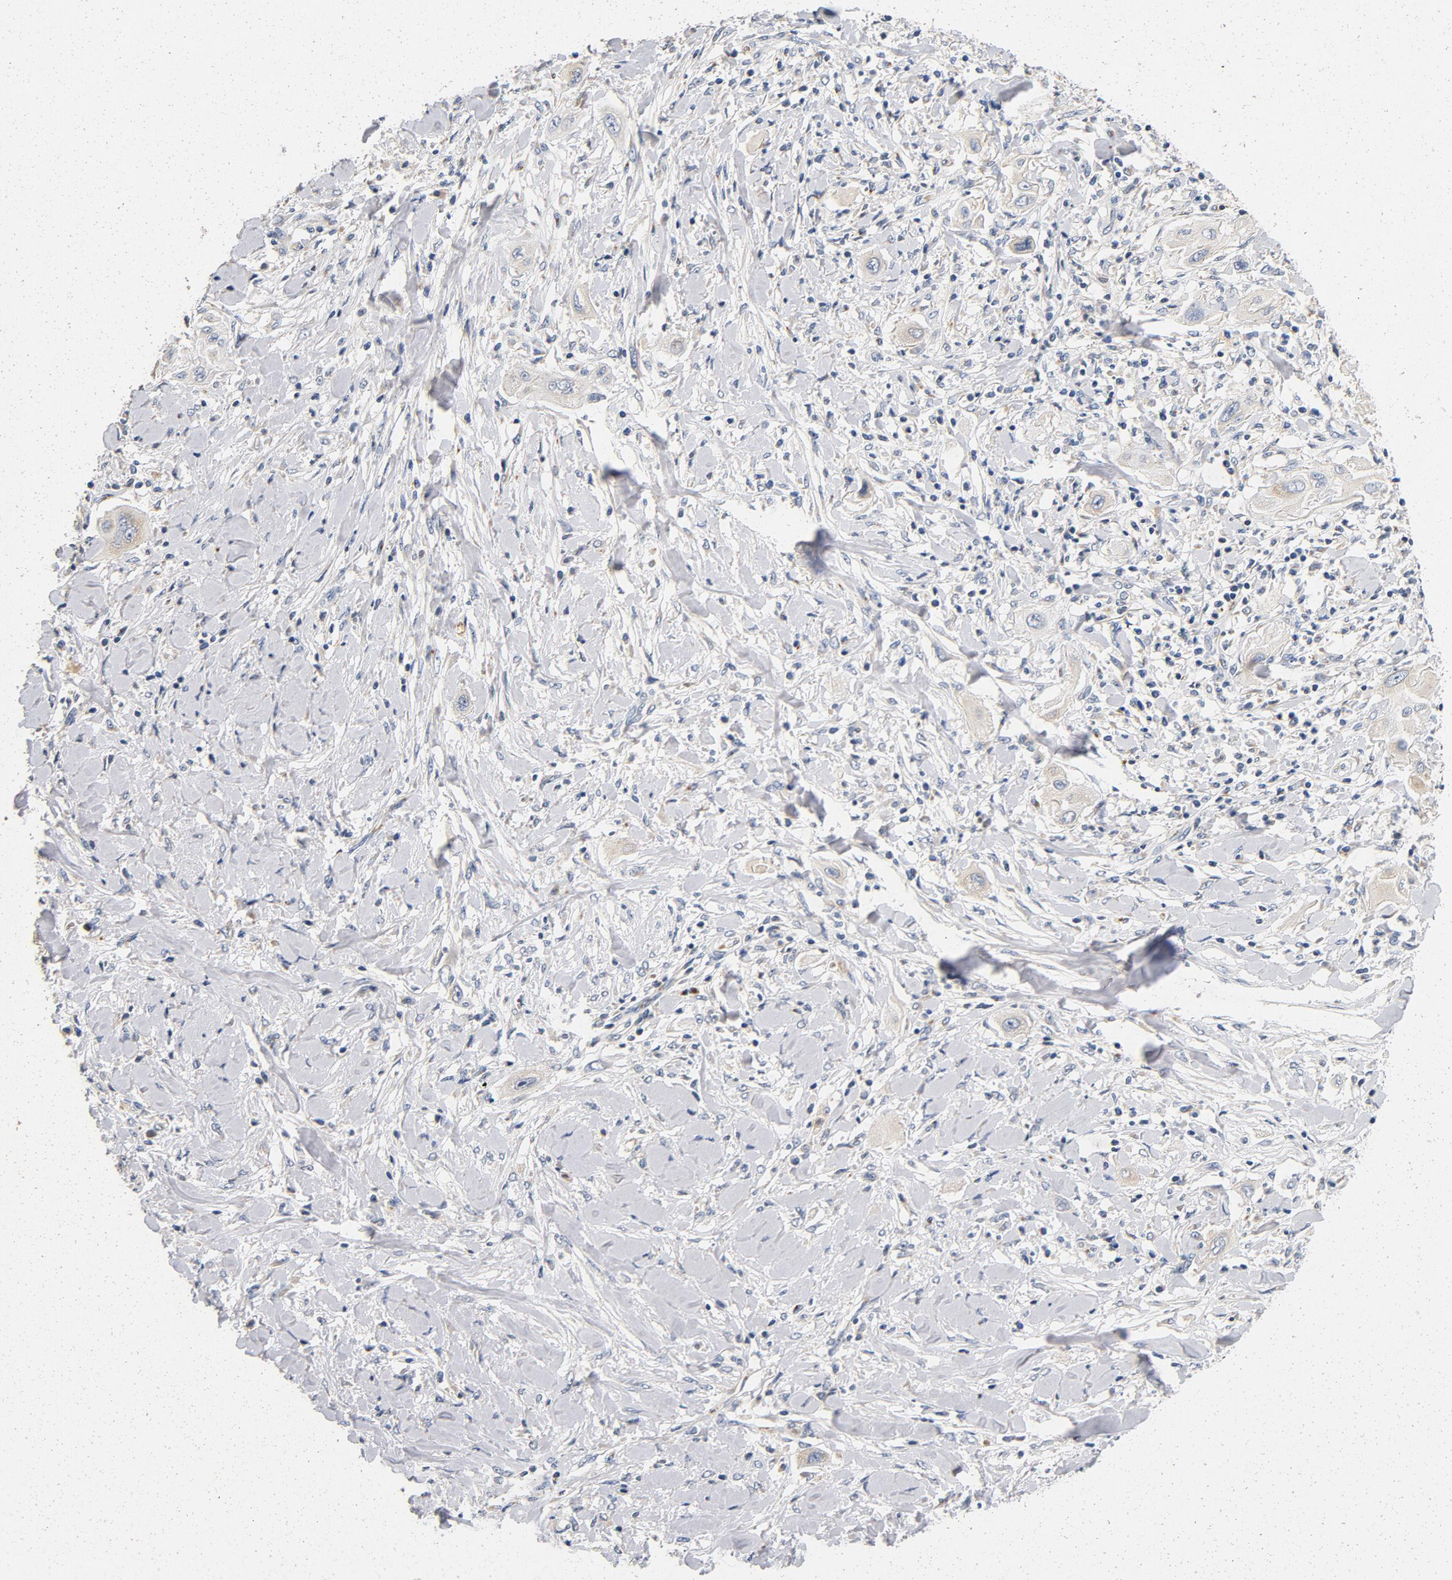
{"staining": {"intensity": "negative", "quantity": "none", "location": "none"}, "tissue": "lung cancer", "cell_type": "Tumor cells", "image_type": "cancer", "snomed": [{"axis": "morphology", "description": "Squamous cell carcinoma, NOS"}, {"axis": "topography", "description": "Lung"}], "caption": "Squamous cell carcinoma (lung) was stained to show a protein in brown. There is no significant positivity in tumor cells.", "gene": "LMAN2", "patient": {"sex": "female", "age": 47}}